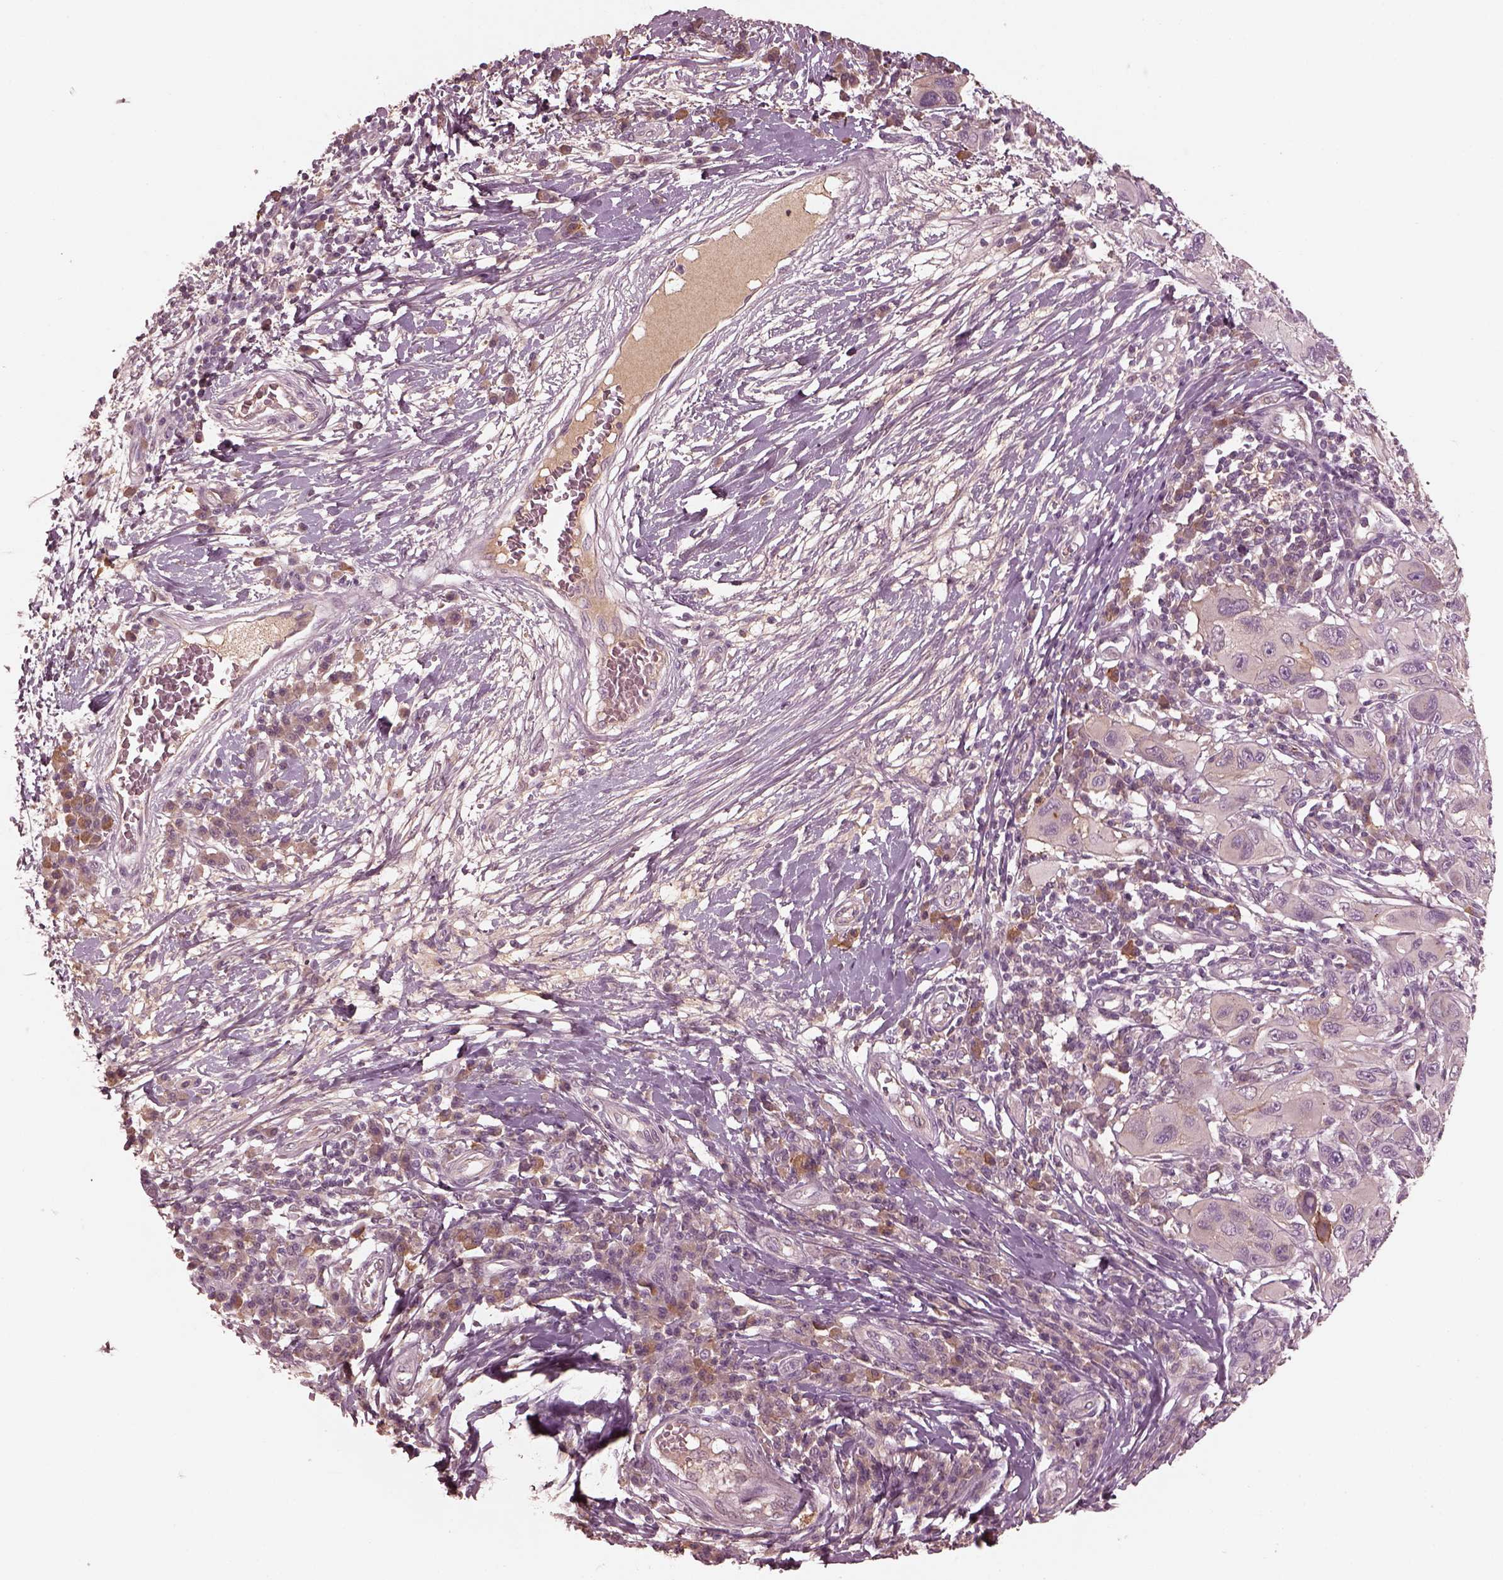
{"staining": {"intensity": "negative", "quantity": "none", "location": "none"}, "tissue": "melanoma", "cell_type": "Tumor cells", "image_type": "cancer", "snomed": [{"axis": "morphology", "description": "Malignant melanoma, NOS"}, {"axis": "topography", "description": "Skin"}], "caption": "Melanoma stained for a protein using immunohistochemistry (IHC) displays no positivity tumor cells.", "gene": "VWA5B1", "patient": {"sex": "male", "age": 53}}